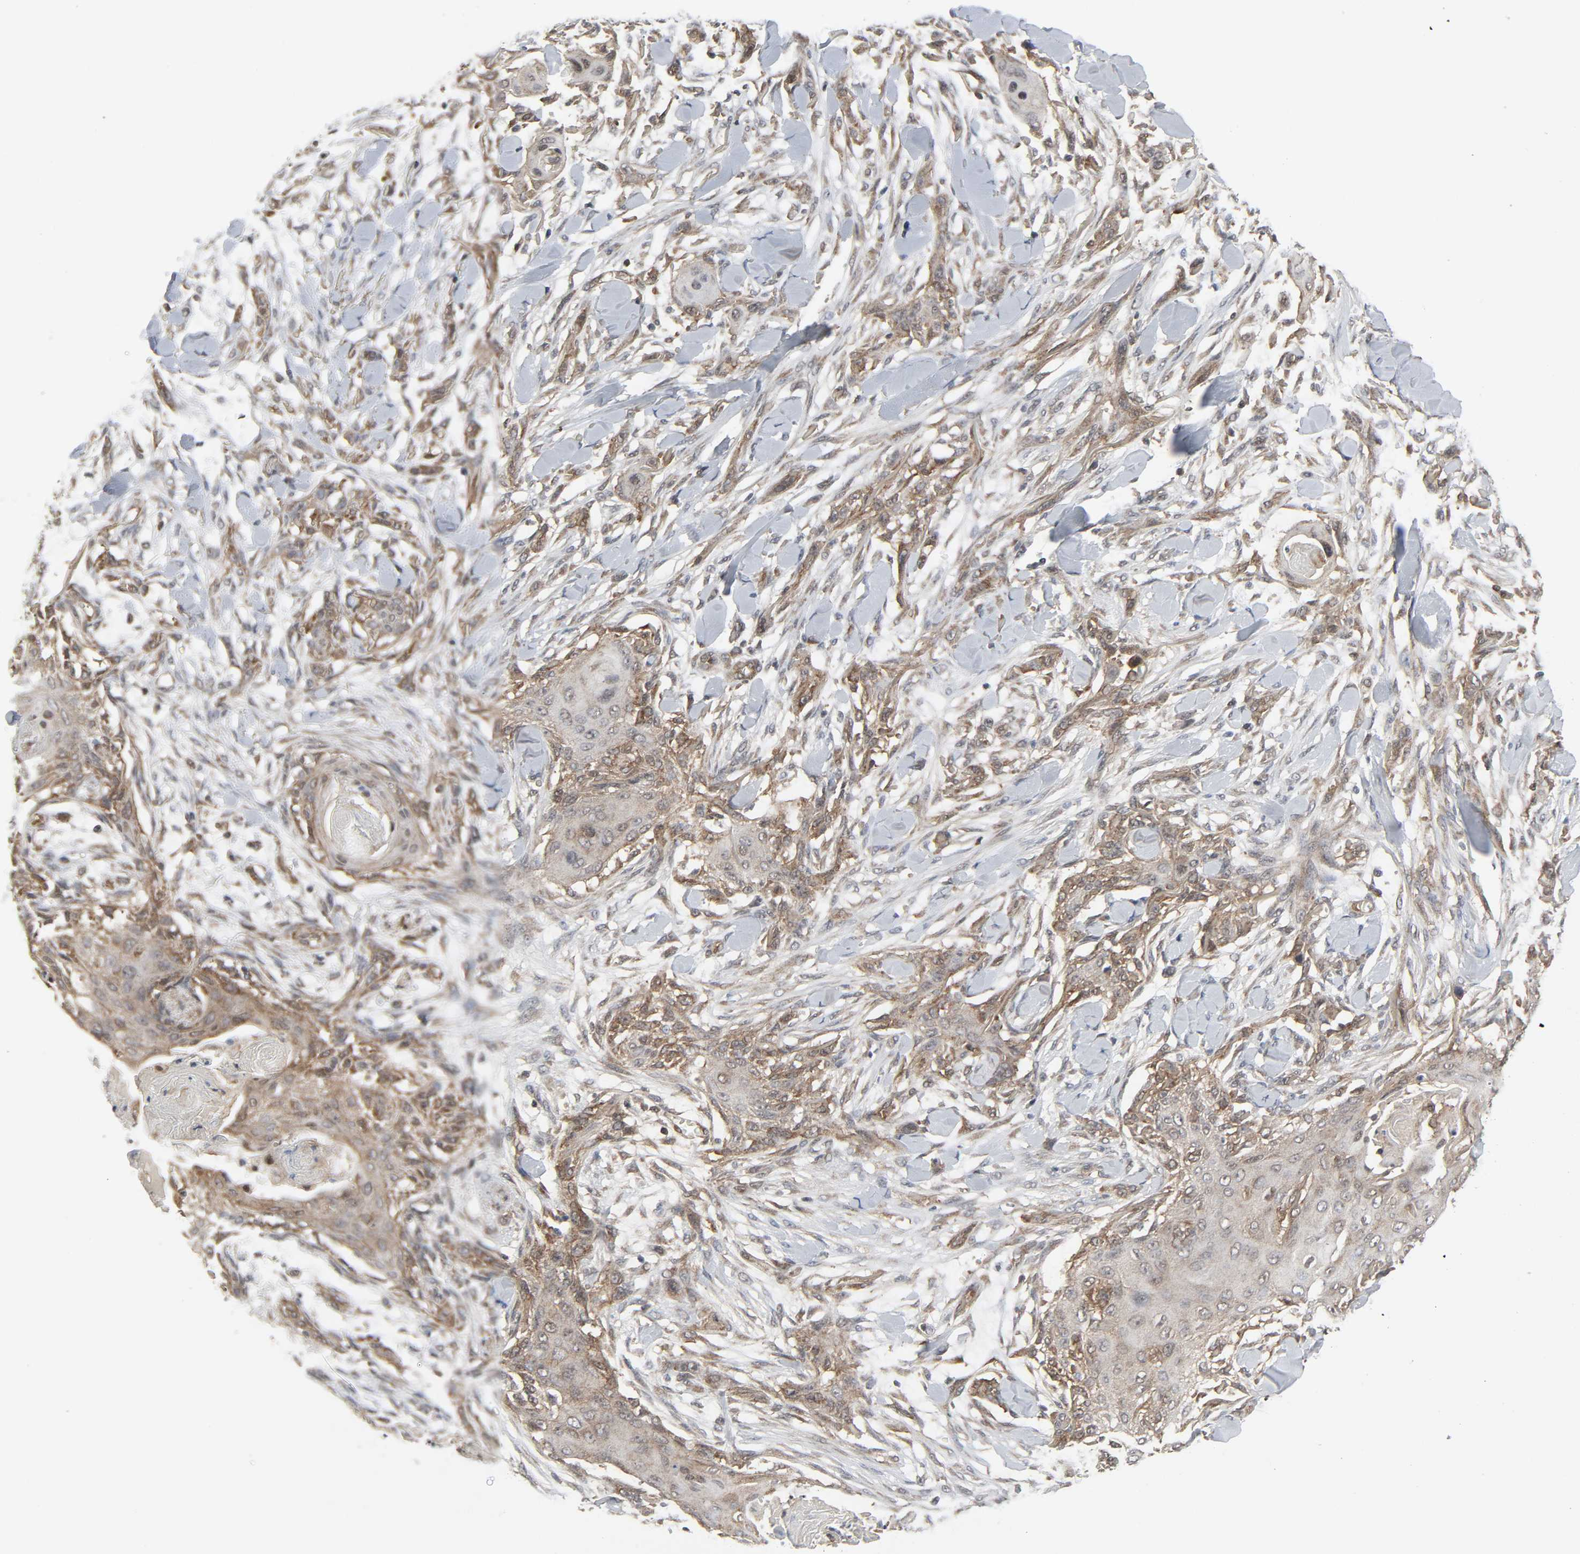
{"staining": {"intensity": "weak", "quantity": ">75%", "location": "cytoplasmic/membranous"}, "tissue": "skin cancer", "cell_type": "Tumor cells", "image_type": "cancer", "snomed": [{"axis": "morphology", "description": "Squamous cell carcinoma, NOS"}, {"axis": "topography", "description": "Skin"}], "caption": "Skin cancer (squamous cell carcinoma) was stained to show a protein in brown. There is low levels of weak cytoplasmic/membranous positivity in approximately >75% of tumor cells. The protein is shown in brown color, while the nuclei are stained blue.", "gene": "GSK3A", "patient": {"sex": "female", "age": 59}}